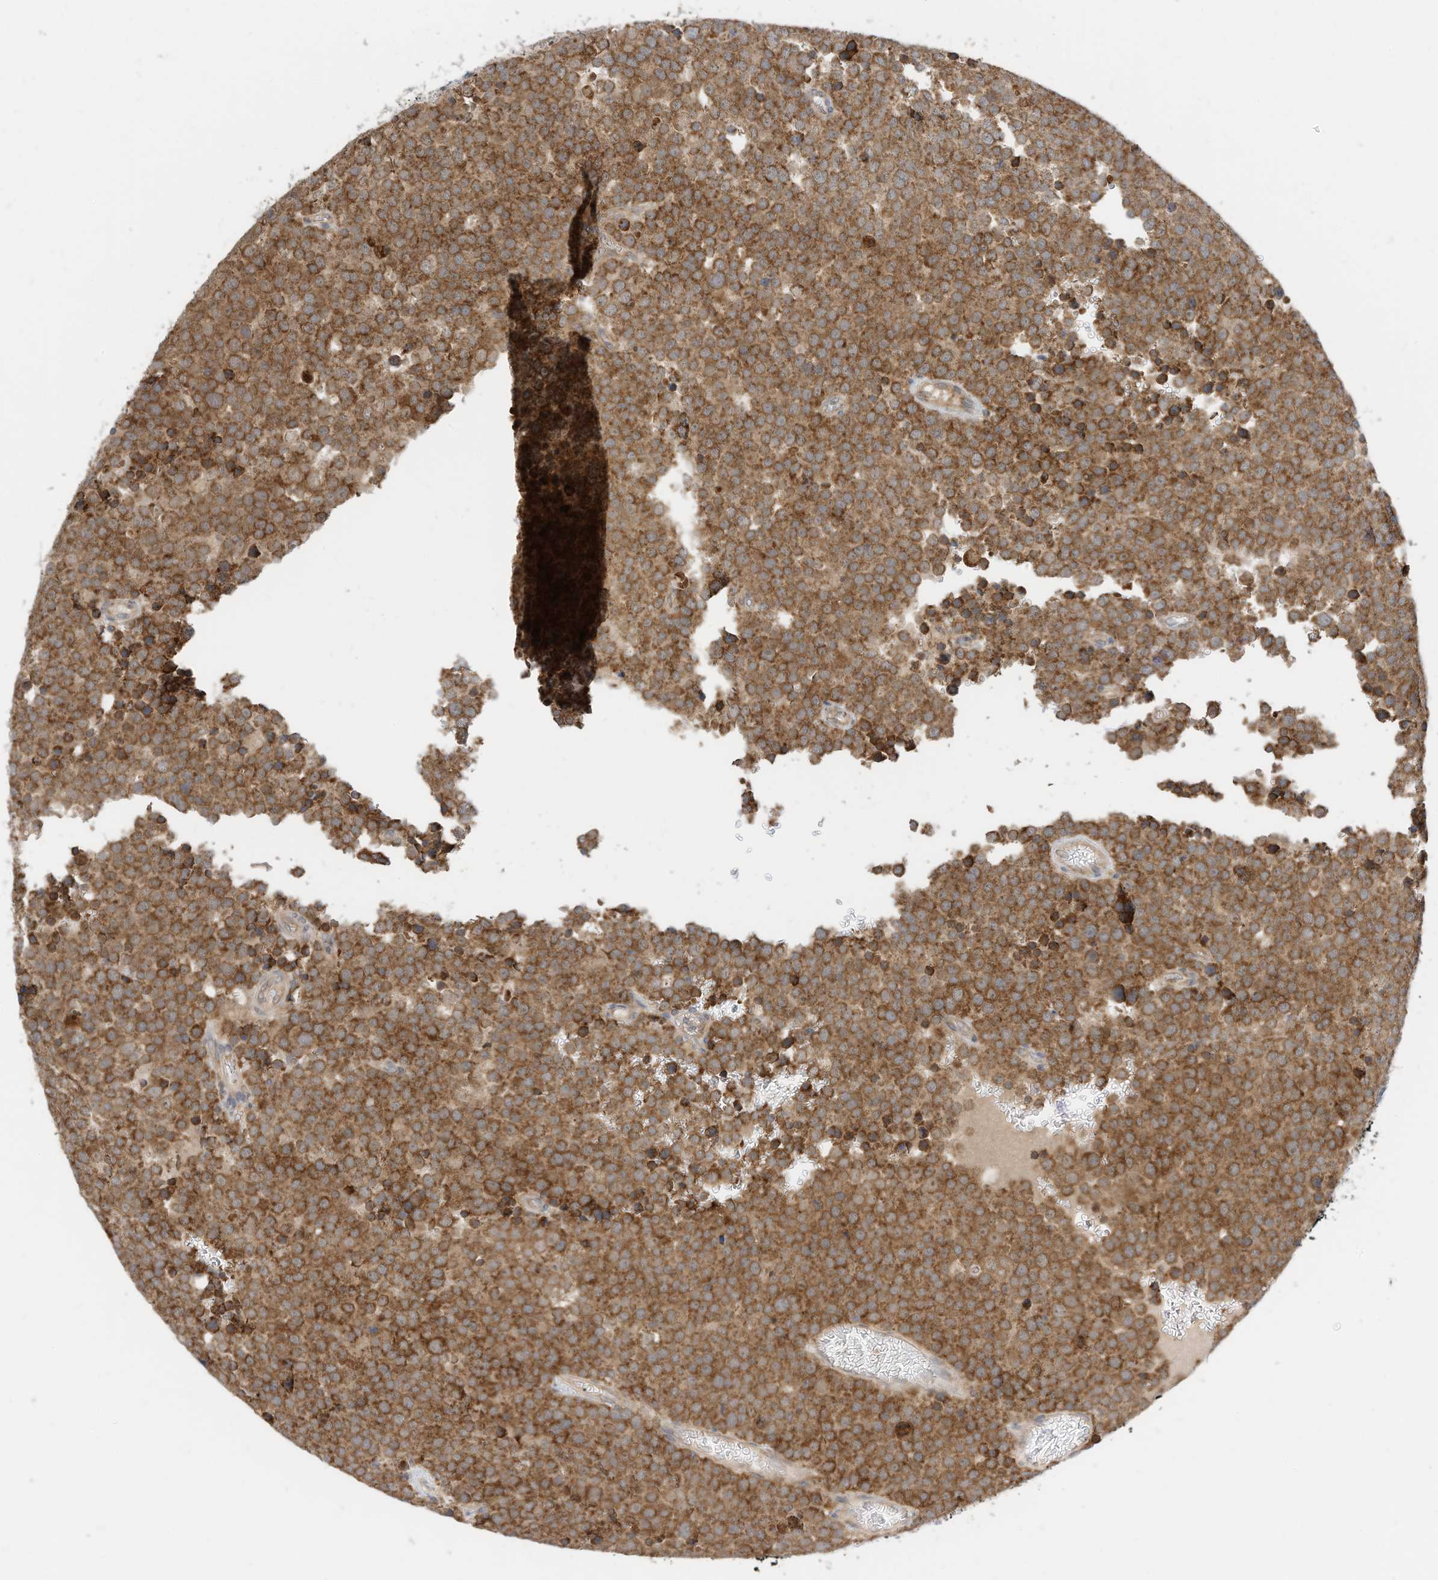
{"staining": {"intensity": "moderate", "quantity": ">75%", "location": "cytoplasmic/membranous"}, "tissue": "testis cancer", "cell_type": "Tumor cells", "image_type": "cancer", "snomed": [{"axis": "morphology", "description": "Seminoma, NOS"}, {"axis": "topography", "description": "Testis"}], "caption": "A brown stain labels moderate cytoplasmic/membranous positivity of a protein in human testis seminoma tumor cells.", "gene": "METTL6", "patient": {"sex": "male", "age": 71}}